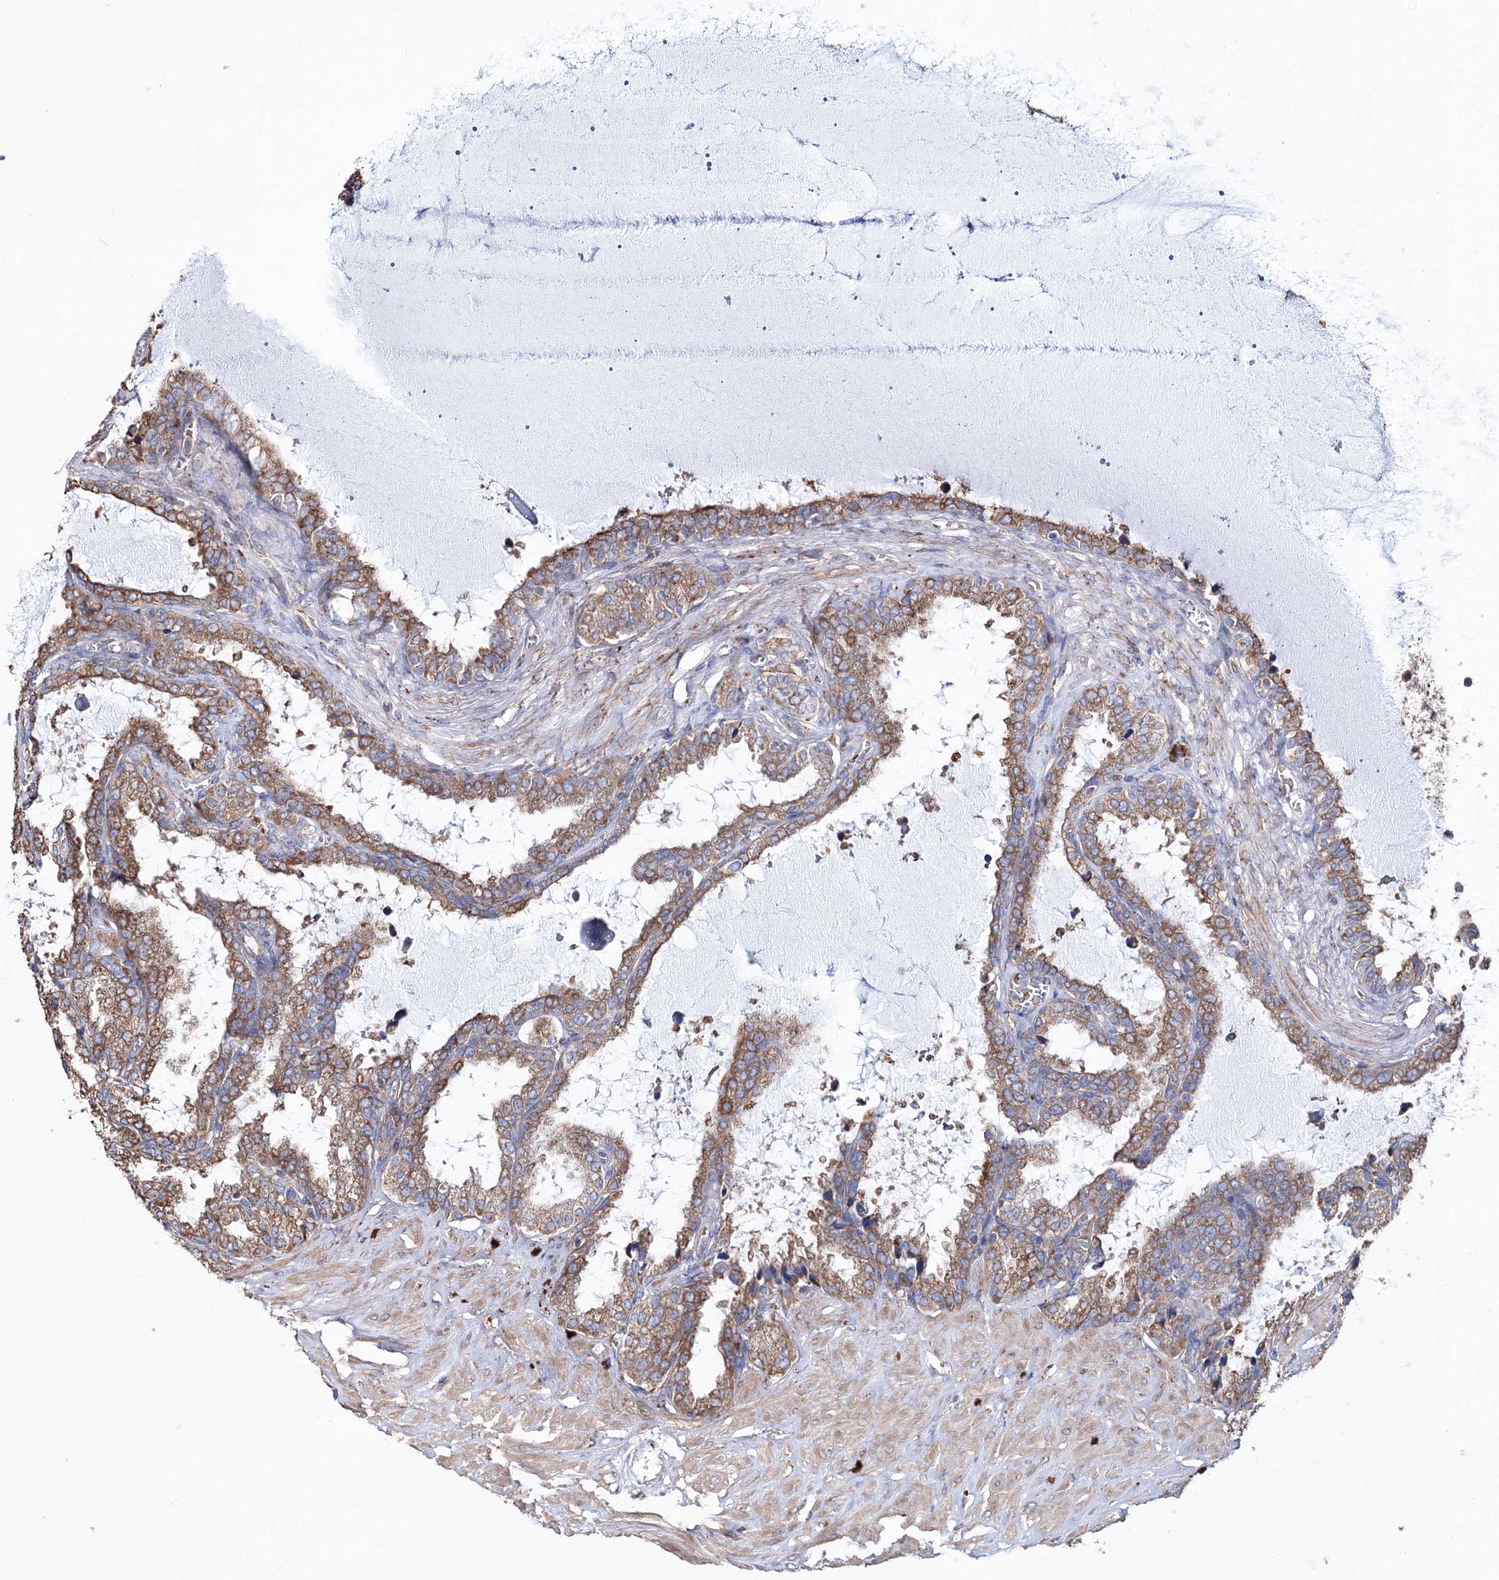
{"staining": {"intensity": "moderate", "quantity": "25%-75%", "location": "cytoplasmic/membranous"}, "tissue": "seminal vesicle", "cell_type": "Glandular cells", "image_type": "normal", "snomed": [{"axis": "morphology", "description": "Normal tissue, NOS"}, {"axis": "topography", "description": "Seminal veicle"}], "caption": "Immunohistochemical staining of normal seminal vesicle demonstrates 25%-75% levels of moderate cytoplasmic/membranous protein expression in about 25%-75% of glandular cells.", "gene": "VPS8", "patient": {"sex": "male", "age": 46}}